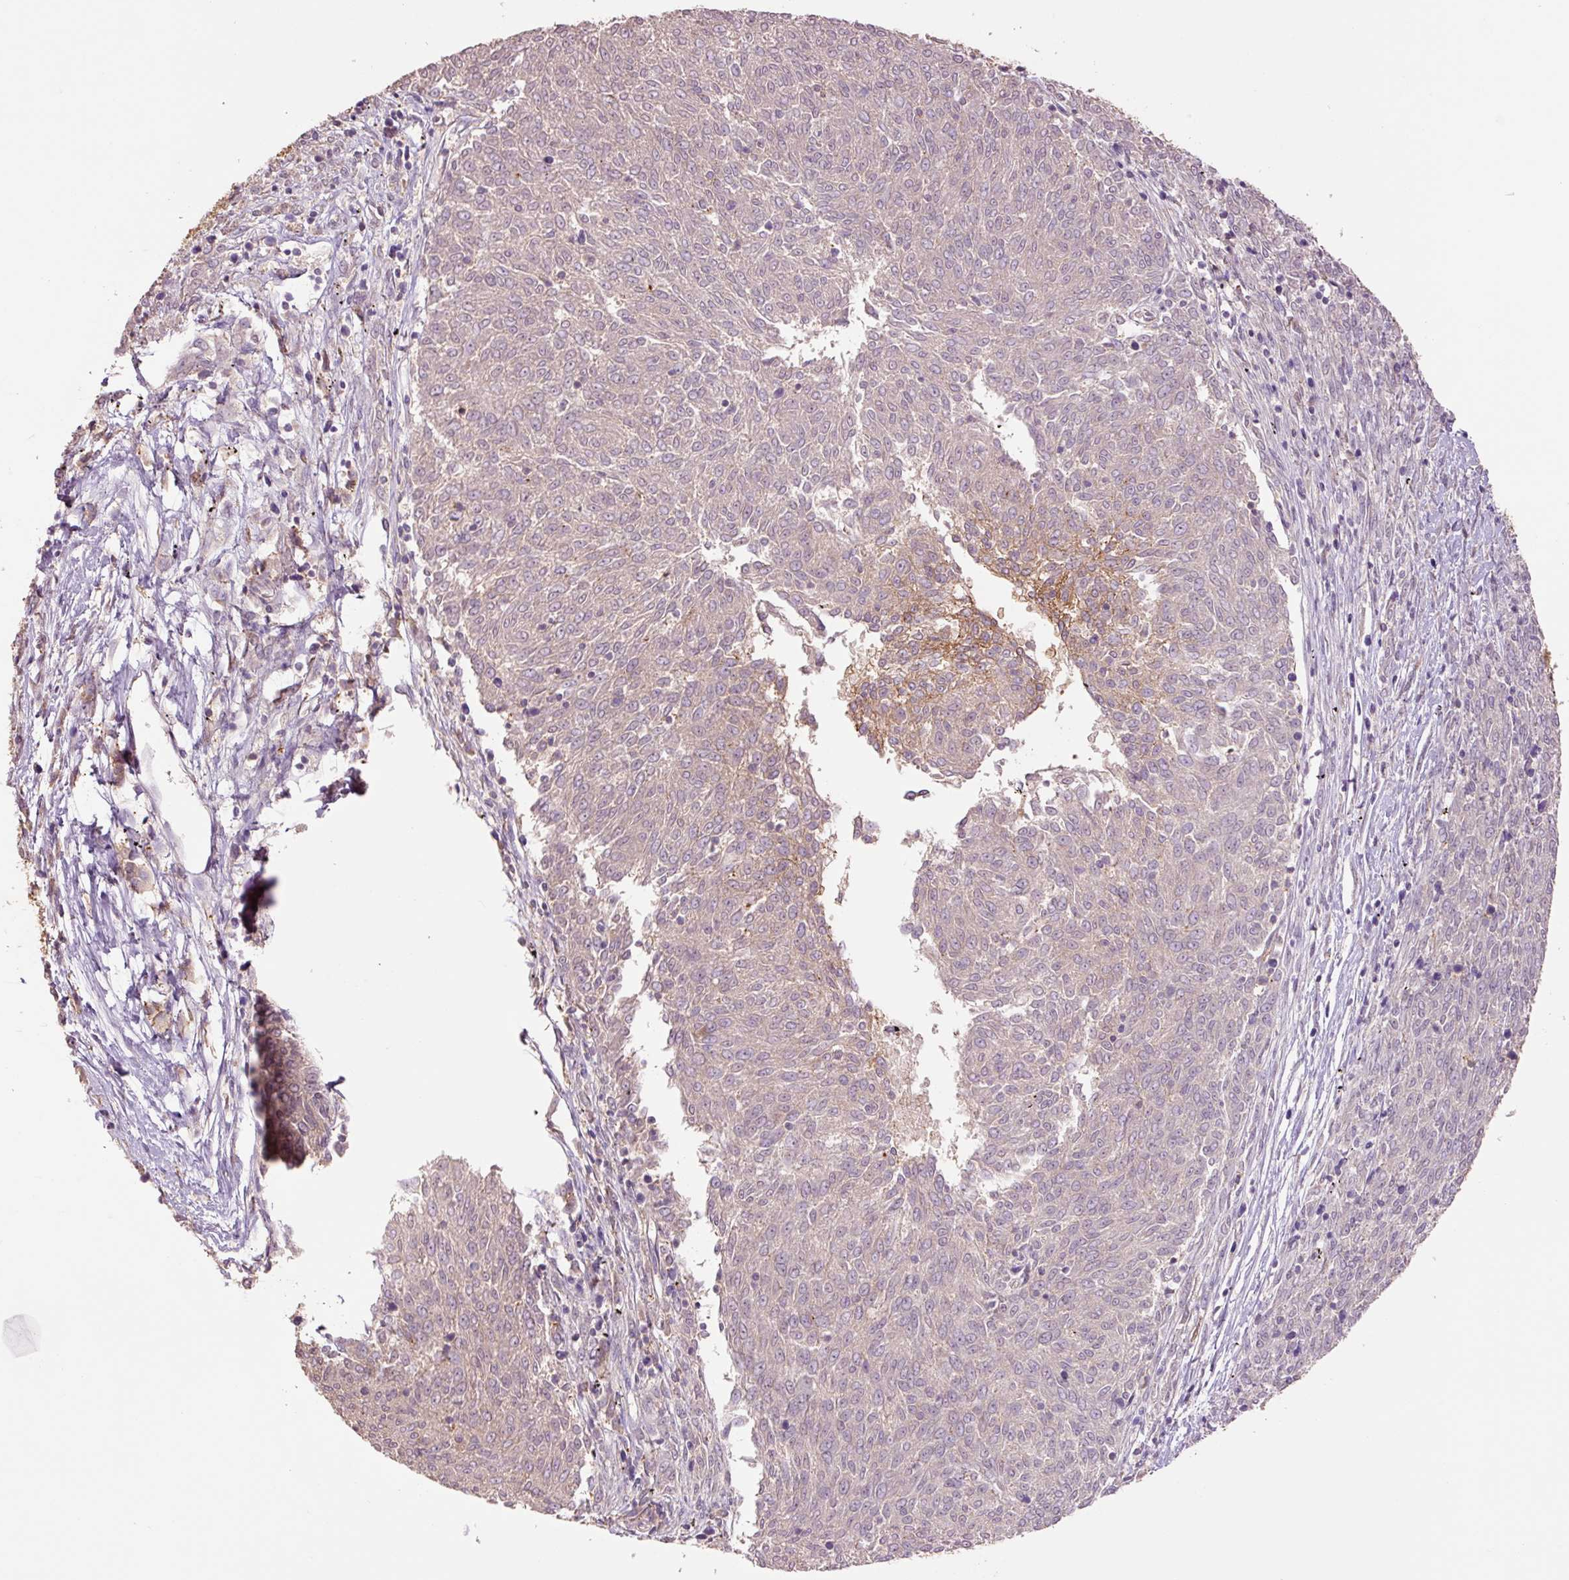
{"staining": {"intensity": "weak", "quantity": "<25%", "location": "cytoplasmic/membranous"}, "tissue": "melanoma", "cell_type": "Tumor cells", "image_type": "cancer", "snomed": [{"axis": "morphology", "description": "Malignant melanoma, NOS"}, {"axis": "topography", "description": "Skin"}], "caption": "IHC of human melanoma exhibits no positivity in tumor cells.", "gene": "SLC1A4", "patient": {"sex": "female", "age": 72}}